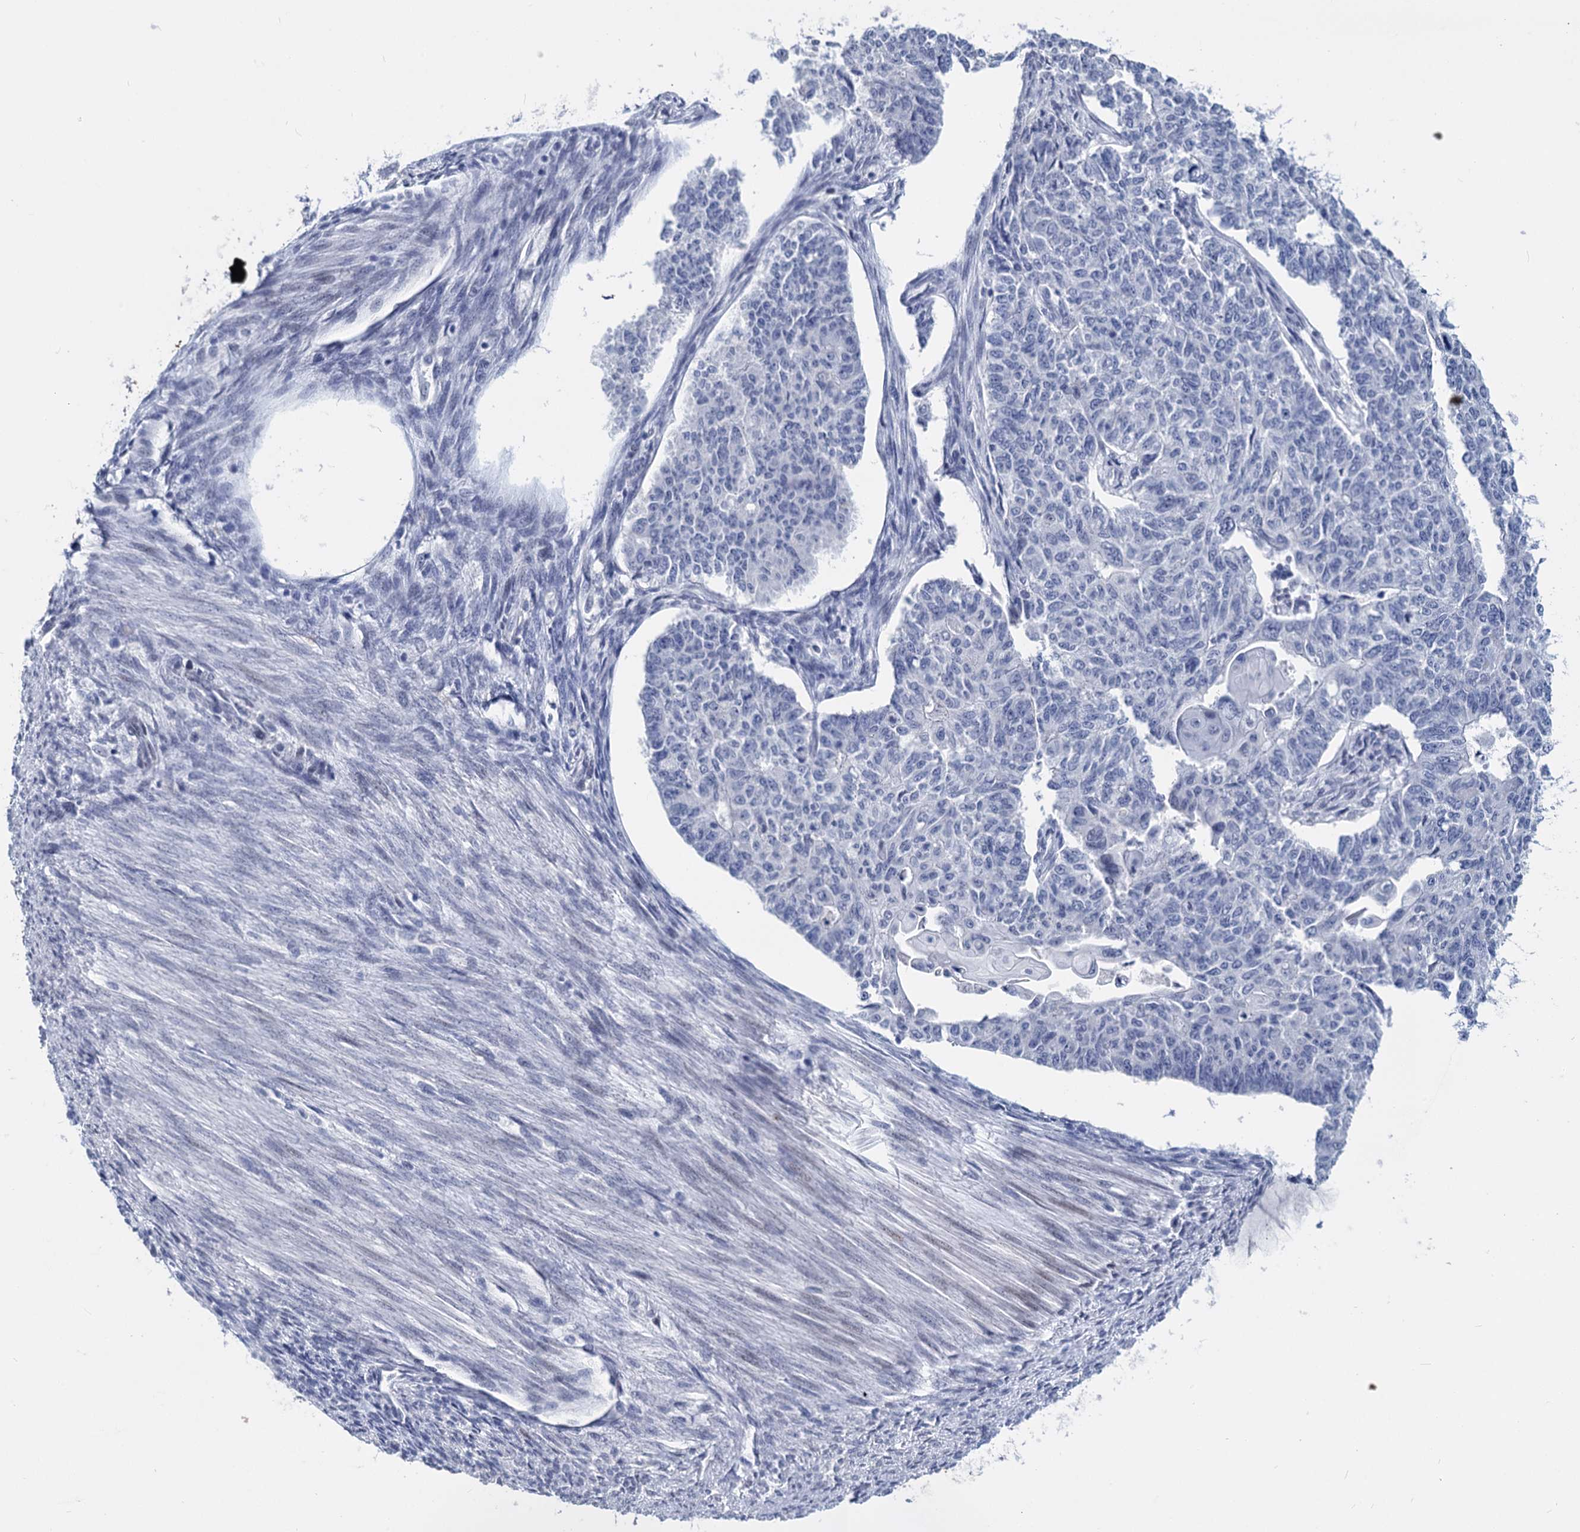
{"staining": {"intensity": "negative", "quantity": "none", "location": "none"}, "tissue": "endometrial cancer", "cell_type": "Tumor cells", "image_type": "cancer", "snomed": [{"axis": "morphology", "description": "Adenocarcinoma, NOS"}, {"axis": "topography", "description": "Endometrium"}], "caption": "There is no significant expression in tumor cells of endometrial cancer (adenocarcinoma).", "gene": "MAGEA4", "patient": {"sex": "female", "age": 32}}